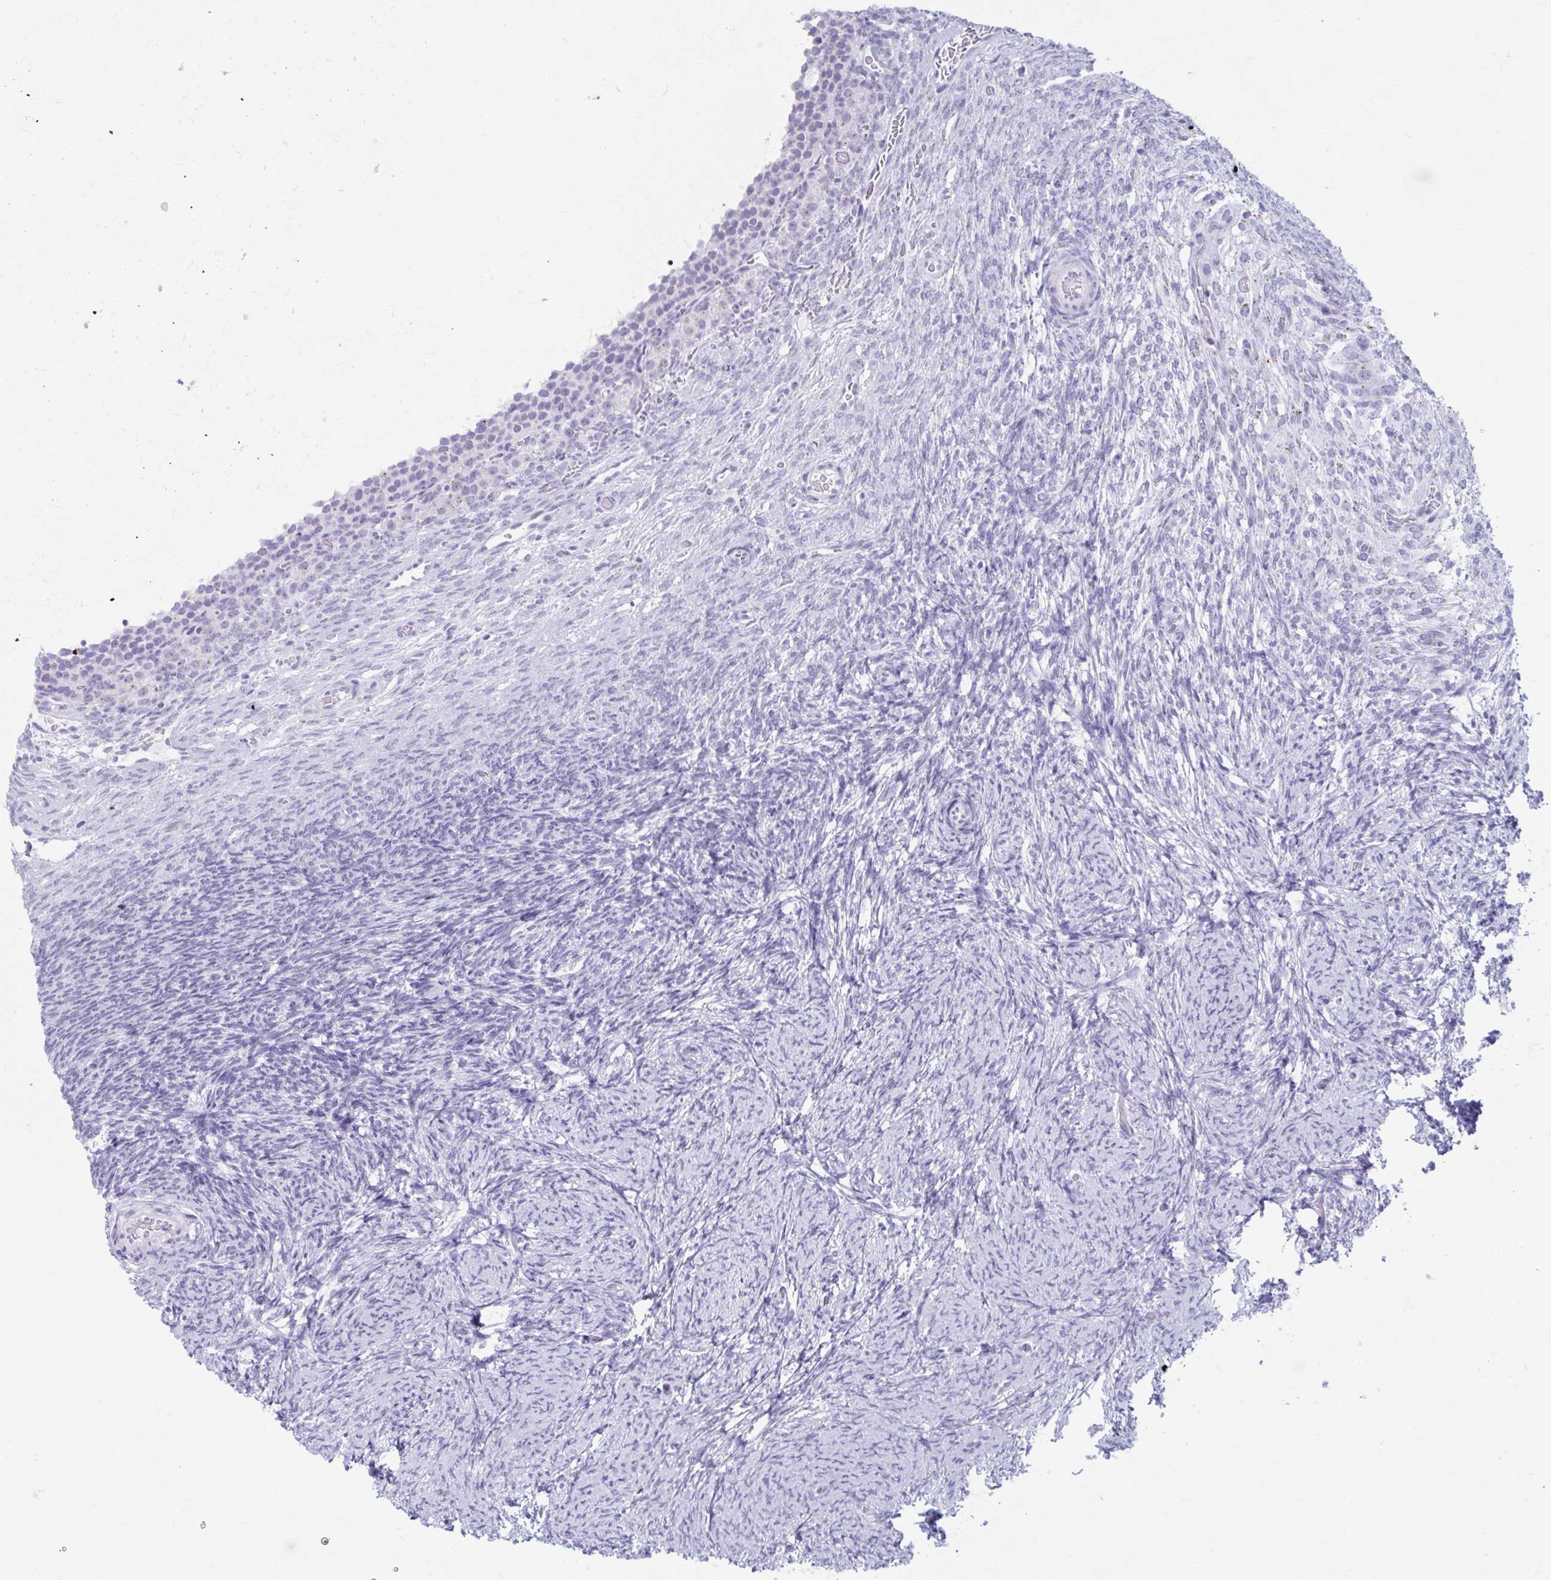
{"staining": {"intensity": "negative", "quantity": "none", "location": "none"}, "tissue": "ovary", "cell_type": "Ovarian stroma cells", "image_type": "normal", "snomed": [{"axis": "morphology", "description": "Normal tissue, NOS"}, {"axis": "topography", "description": "Ovary"}], "caption": "The histopathology image demonstrates no staining of ovarian stroma cells in unremarkable ovary. (Immunohistochemistry (ihc), brightfield microscopy, high magnification).", "gene": "KCNE2", "patient": {"sex": "female", "age": 34}}